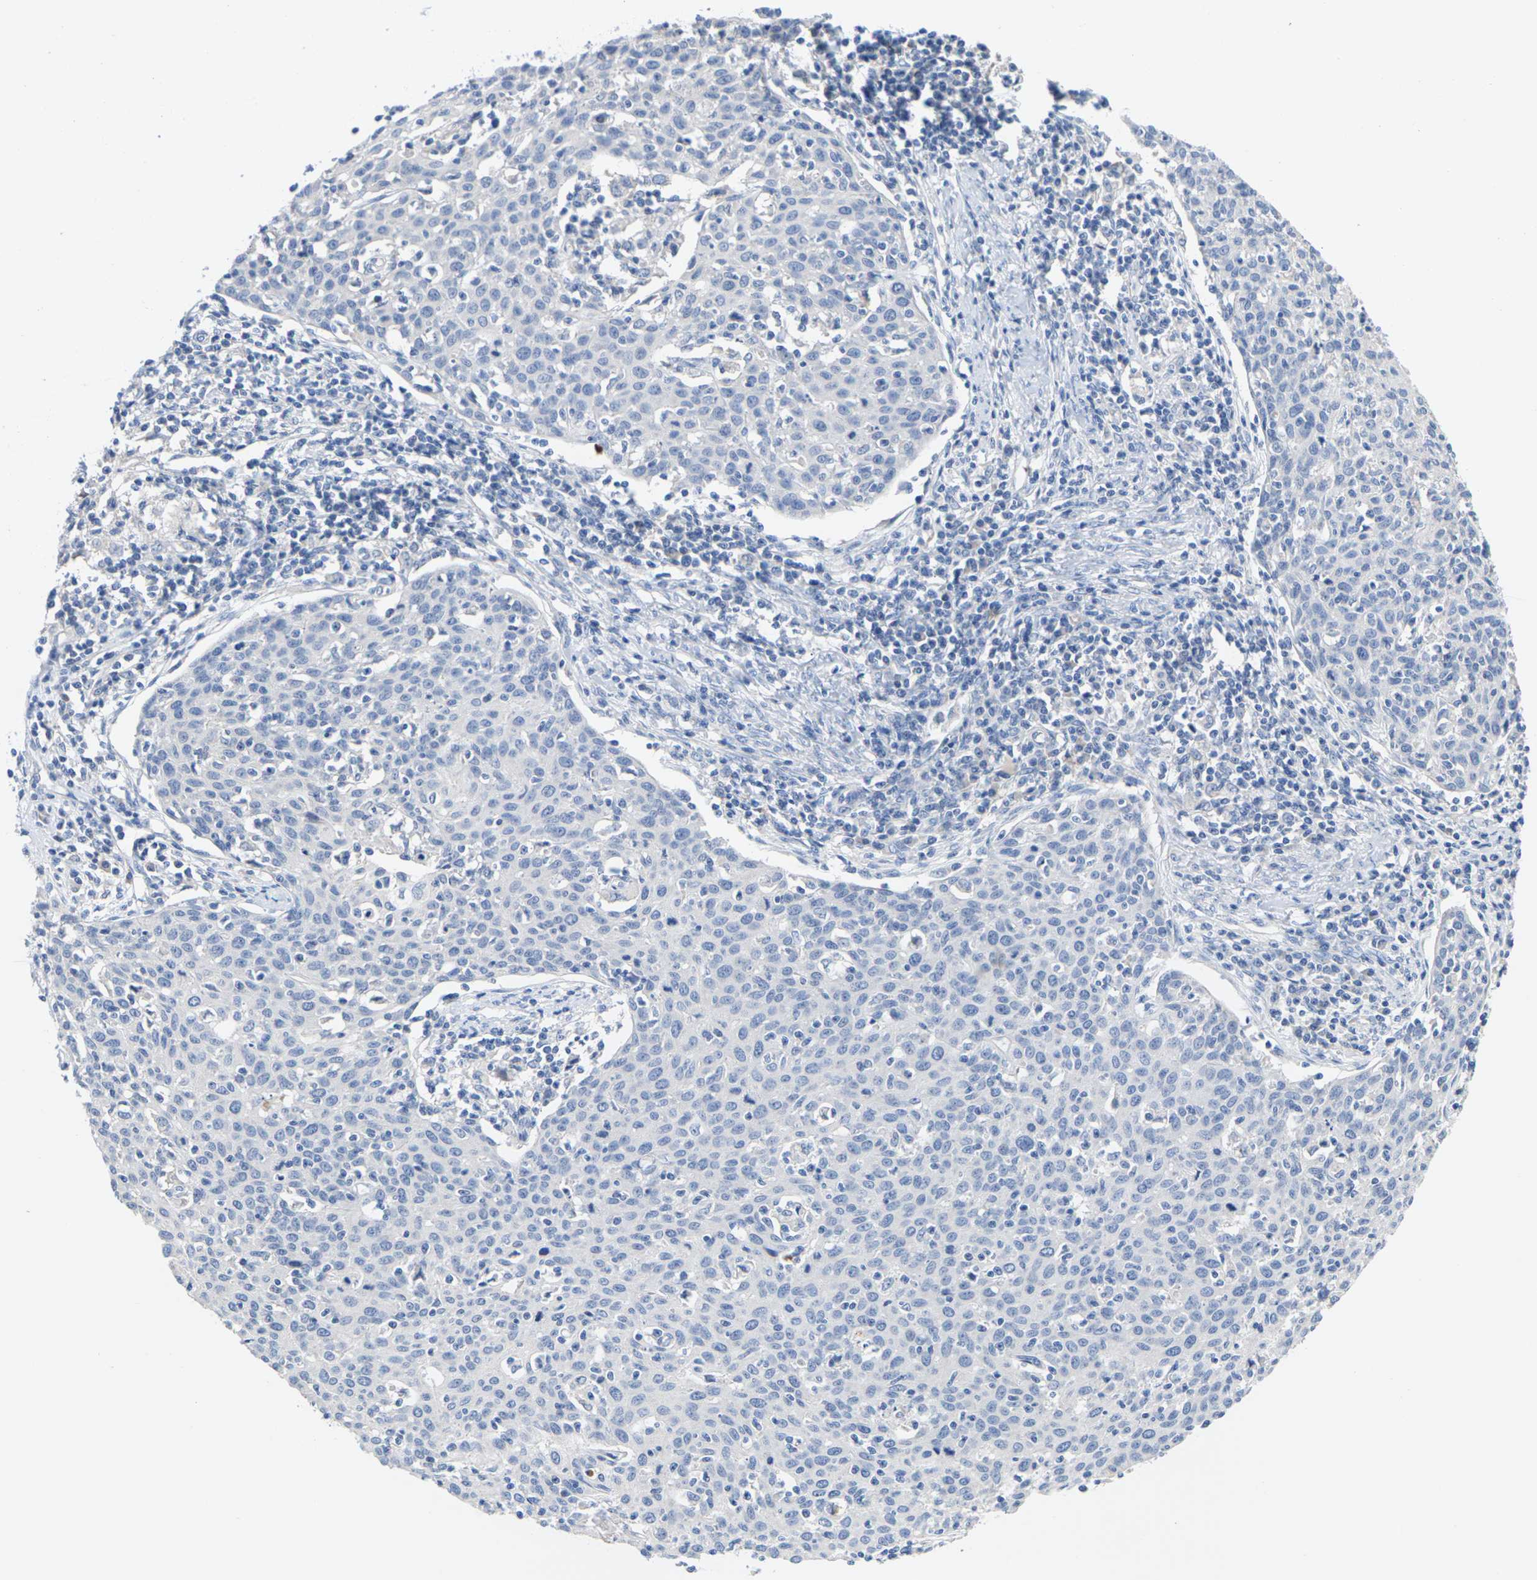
{"staining": {"intensity": "negative", "quantity": "none", "location": "none"}, "tissue": "cervical cancer", "cell_type": "Tumor cells", "image_type": "cancer", "snomed": [{"axis": "morphology", "description": "Squamous cell carcinoma, NOS"}, {"axis": "topography", "description": "Cervix"}], "caption": "IHC image of neoplastic tissue: human cervical cancer stained with DAB shows no significant protein expression in tumor cells.", "gene": "TMCO4", "patient": {"sex": "female", "age": 38}}